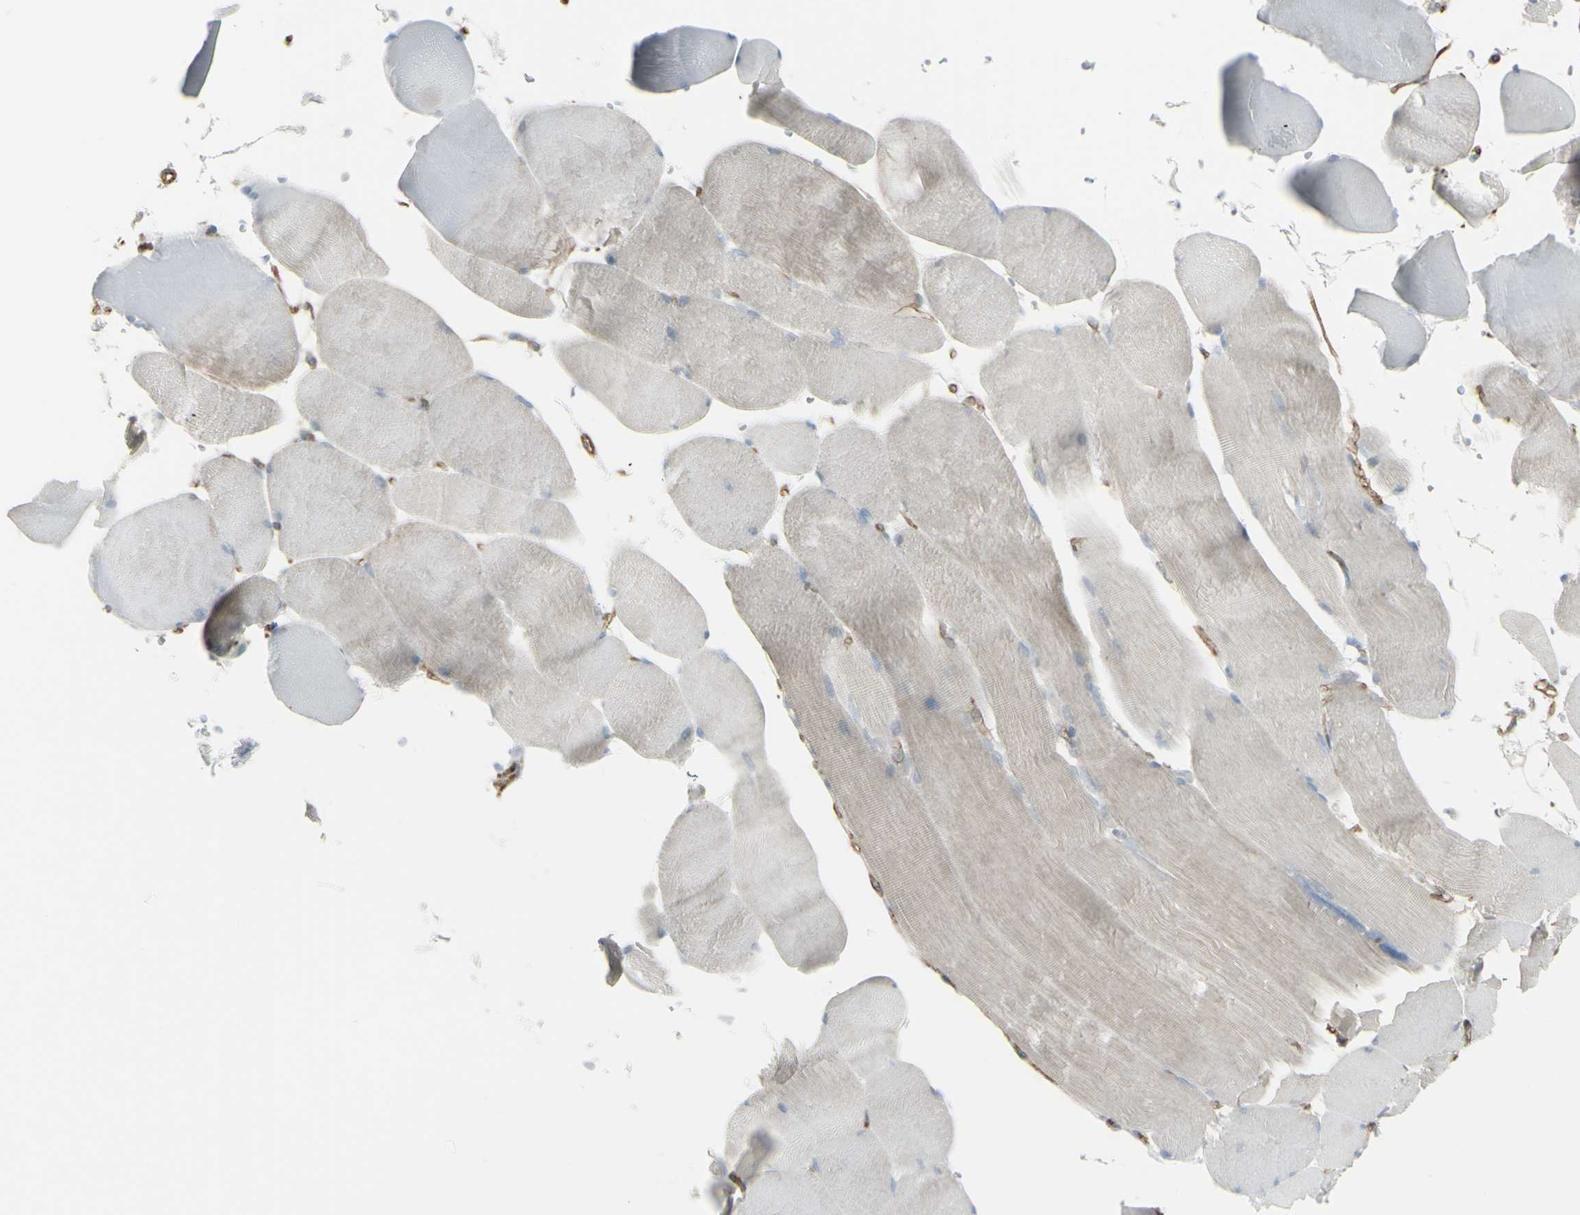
{"staining": {"intensity": "weak", "quantity": "<25%", "location": "cytoplasmic/membranous"}, "tissue": "skeletal muscle", "cell_type": "Myocytes", "image_type": "normal", "snomed": [{"axis": "morphology", "description": "Normal tissue, NOS"}, {"axis": "topography", "description": "Skin"}, {"axis": "topography", "description": "Skeletal muscle"}], "caption": "An image of human skeletal muscle is negative for staining in myocytes. The staining was performed using DAB (3,3'-diaminobenzidine) to visualize the protein expression in brown, while the nuclei were stained in blue with hematoxylin (Magnification: 20x).", "gene": "GALNT6", "patient": {"sex": "male", "age": 83}}